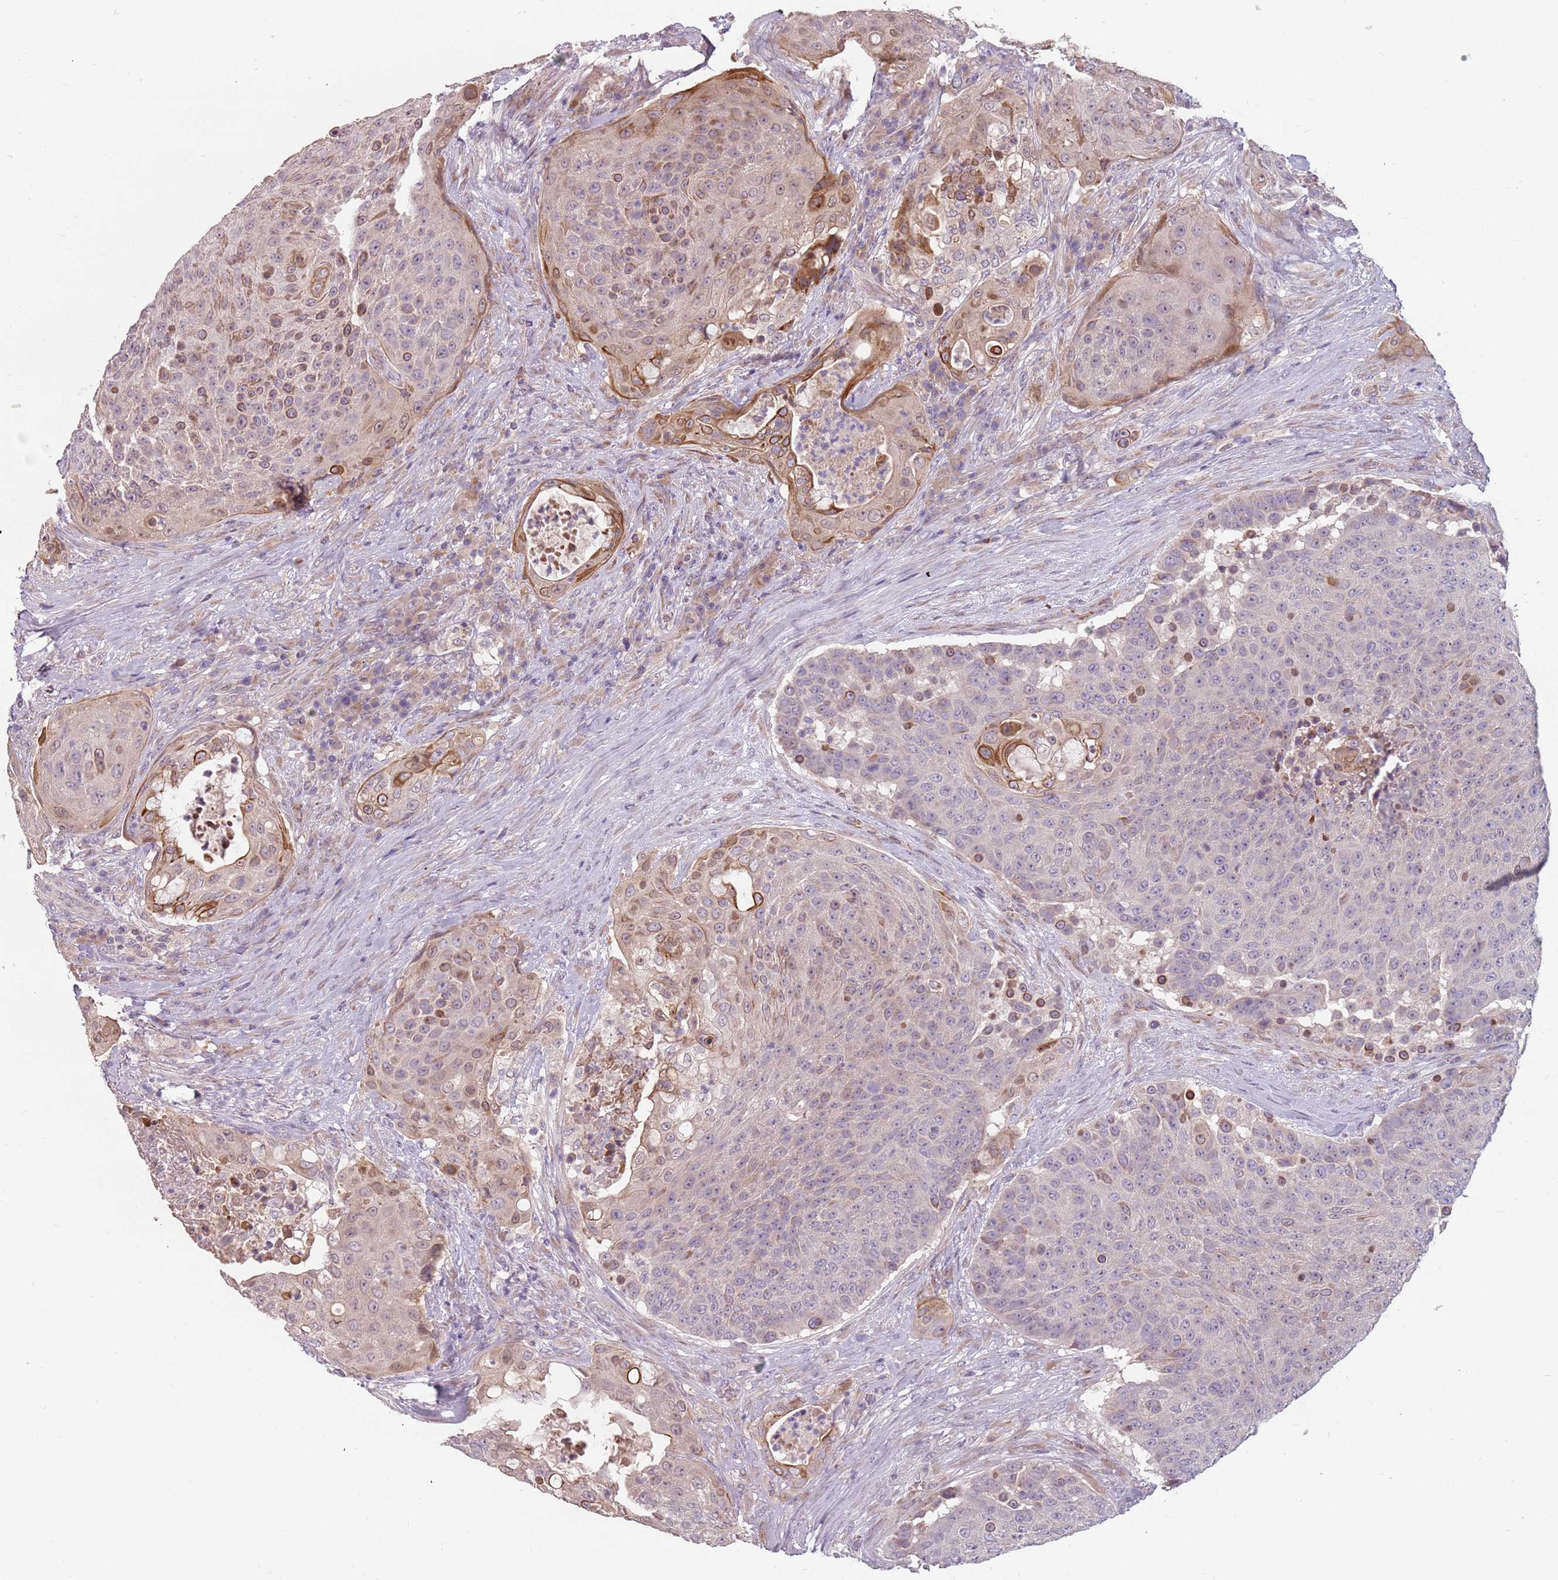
{"staining": {"intensity": "moderate", "quantity": "<25%", "location": "cytoplasmic/membranous"}, "tissue": "urothelial cancer", "cell_type": "Tumor cells", "image_type": "cancer", "snomed": [{"axis": "morphology", "description": "Urothelial carcinoma, High grade"}, {"axis": "topography", "description": "Urinary bladder"}], "caption": "DAB (3,3'-diaminobenzidine) immunohistochemical staining of urothelial cancer reveals moderate cytoplasmic/membranous protein expression in about <25% of tumor cells.", "gene": "ADAL", "patient": {"sex": "female", "age": 63}}